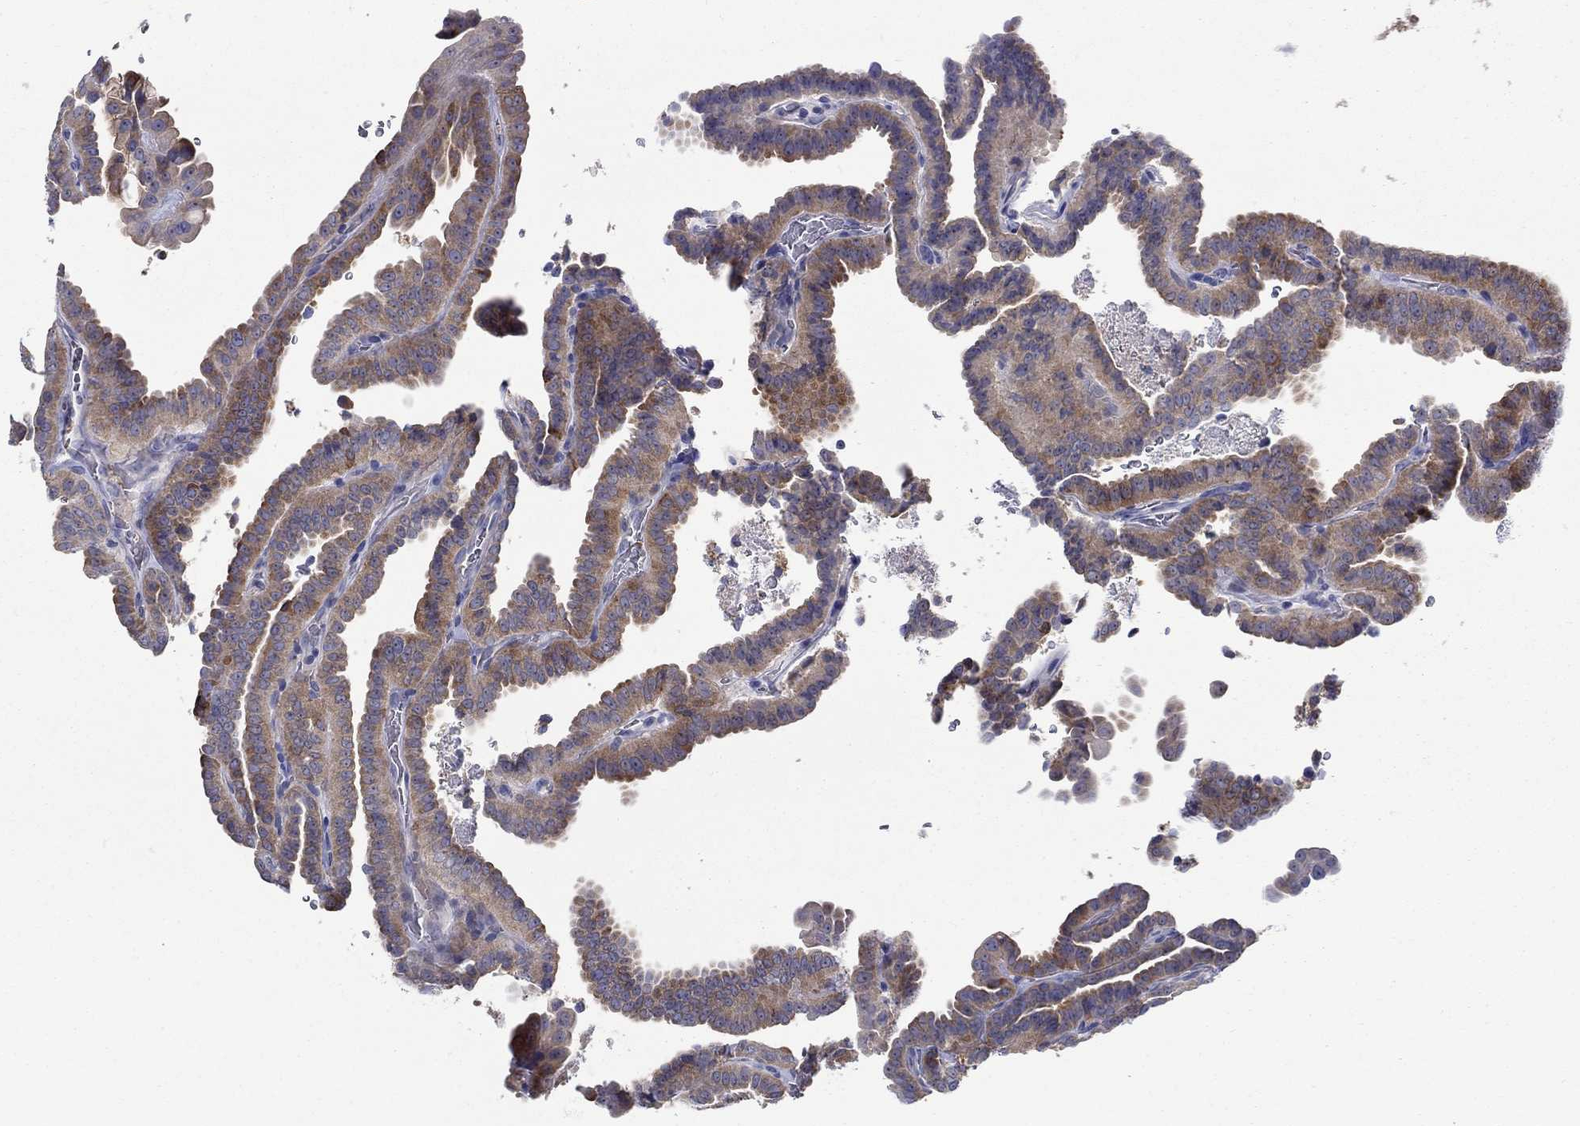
{"staining": {"intensity": "moderate", "quantity": "25%-75%", "location": "cytoplasmic/membranous"}, "tissue": "thyroid cancer", "cell_type": "Tumor cells", "image_type": "cancer", "snomed": [{"axis": "morphology", "description": "Papillary adenocarcinoma, NOS"}, {"axis": "topography", "description": "Thyroid gland"}], "caption": "Immunohistochemical staining of human thyroid papillary adenocarcinoma reveals moderate cytoplasmic/membranous protein positivity in approximately 25%-75% of tumor cells.", "gene": "QRFPR", "patient": {"sex": "female", "age": 39}}